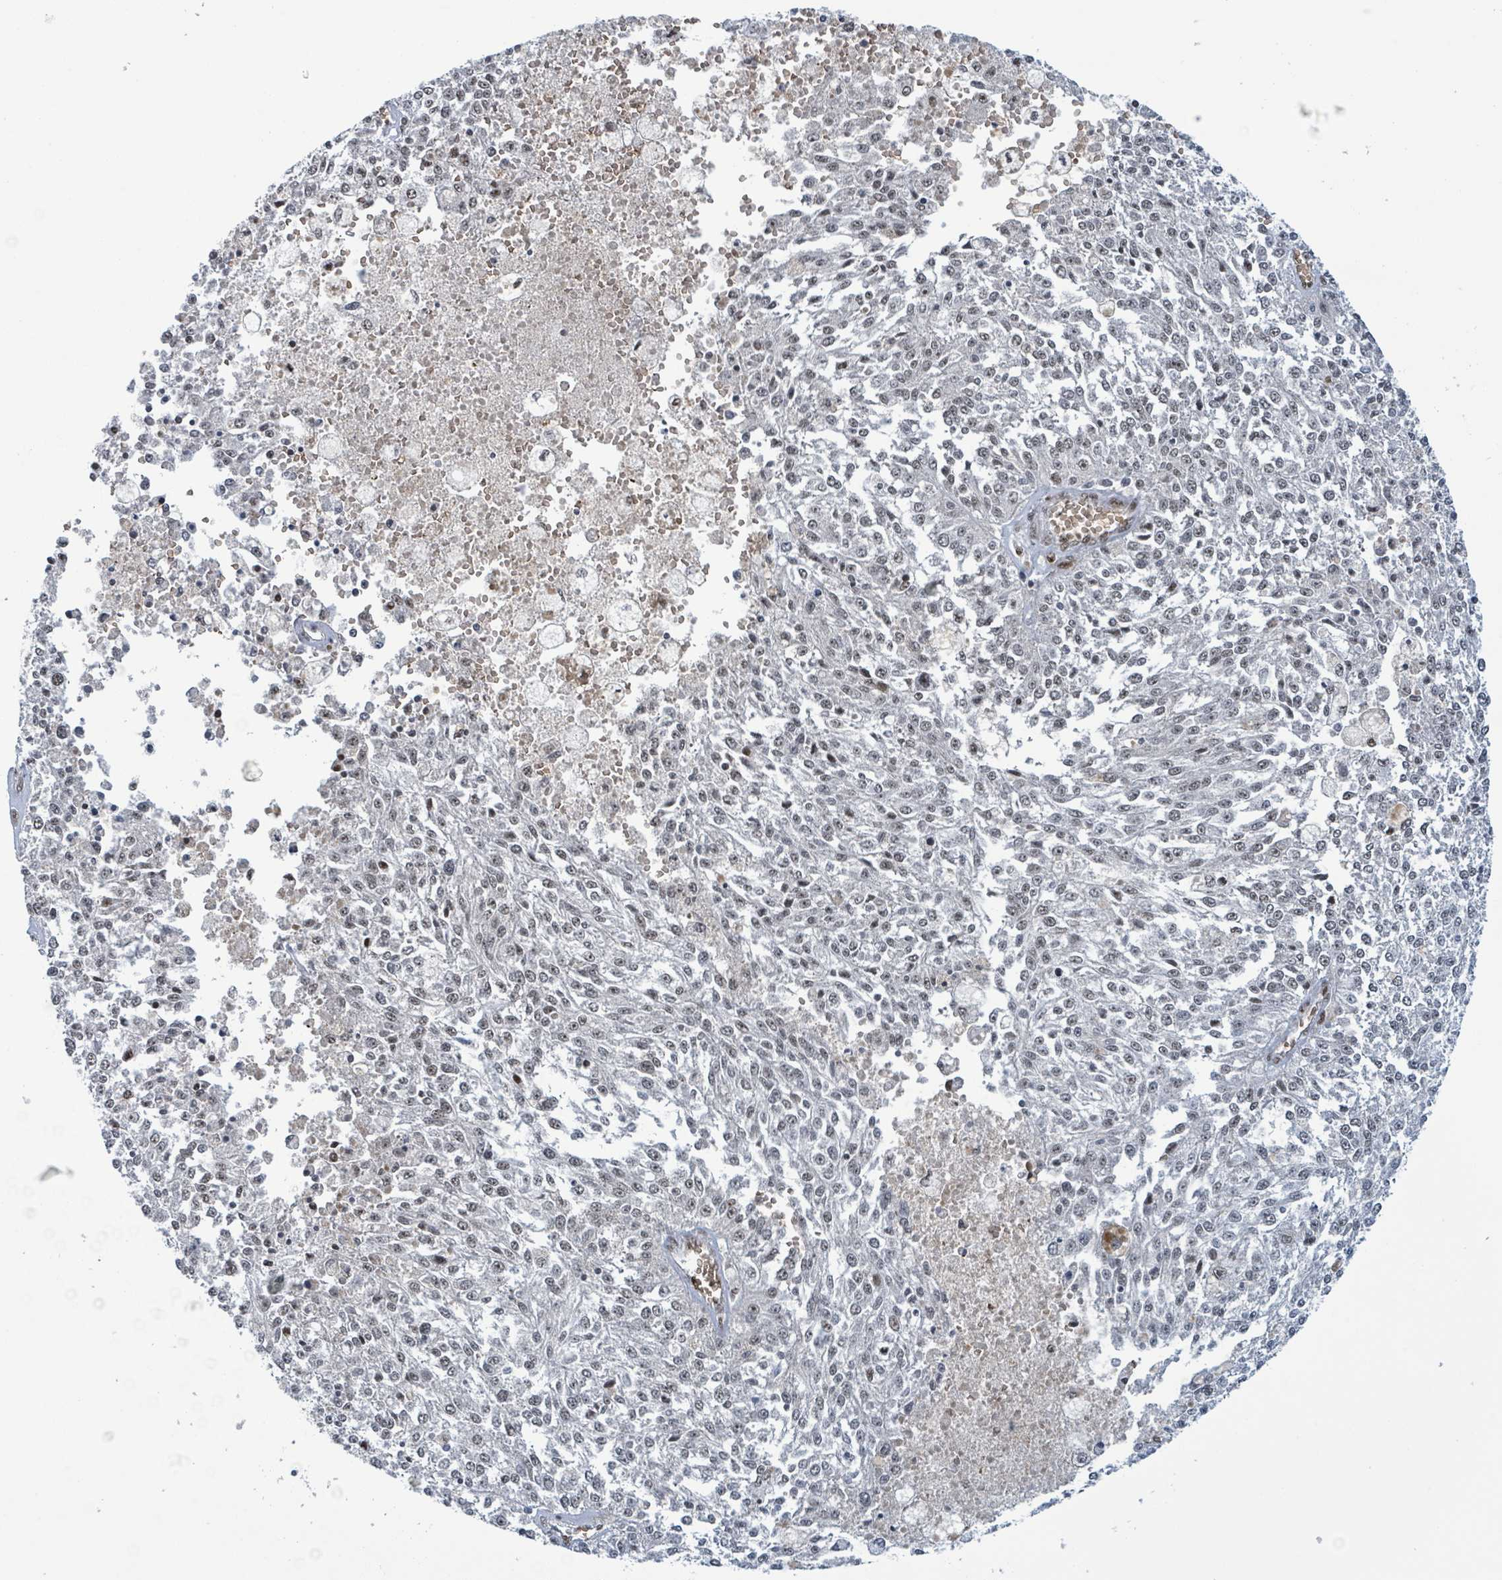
{"staining": {"intensity": "weak", "quantity": "<25%", "location": "nuclear"}, "tissue": "melanoma", "cell_type": "Tumor cells", "image_type": "cancer", "snomed": [{"axis": "morphology", "description": "Malignant melanoma, NOS"}, {"axis": "topography", "description": "Skin"}], "caption": "Immunohistochemical staining of human melanoma demonstrates no significant expression in tumor cells.", "gene": "KLF3", "patient": {"sex": "female", "age": 64}}